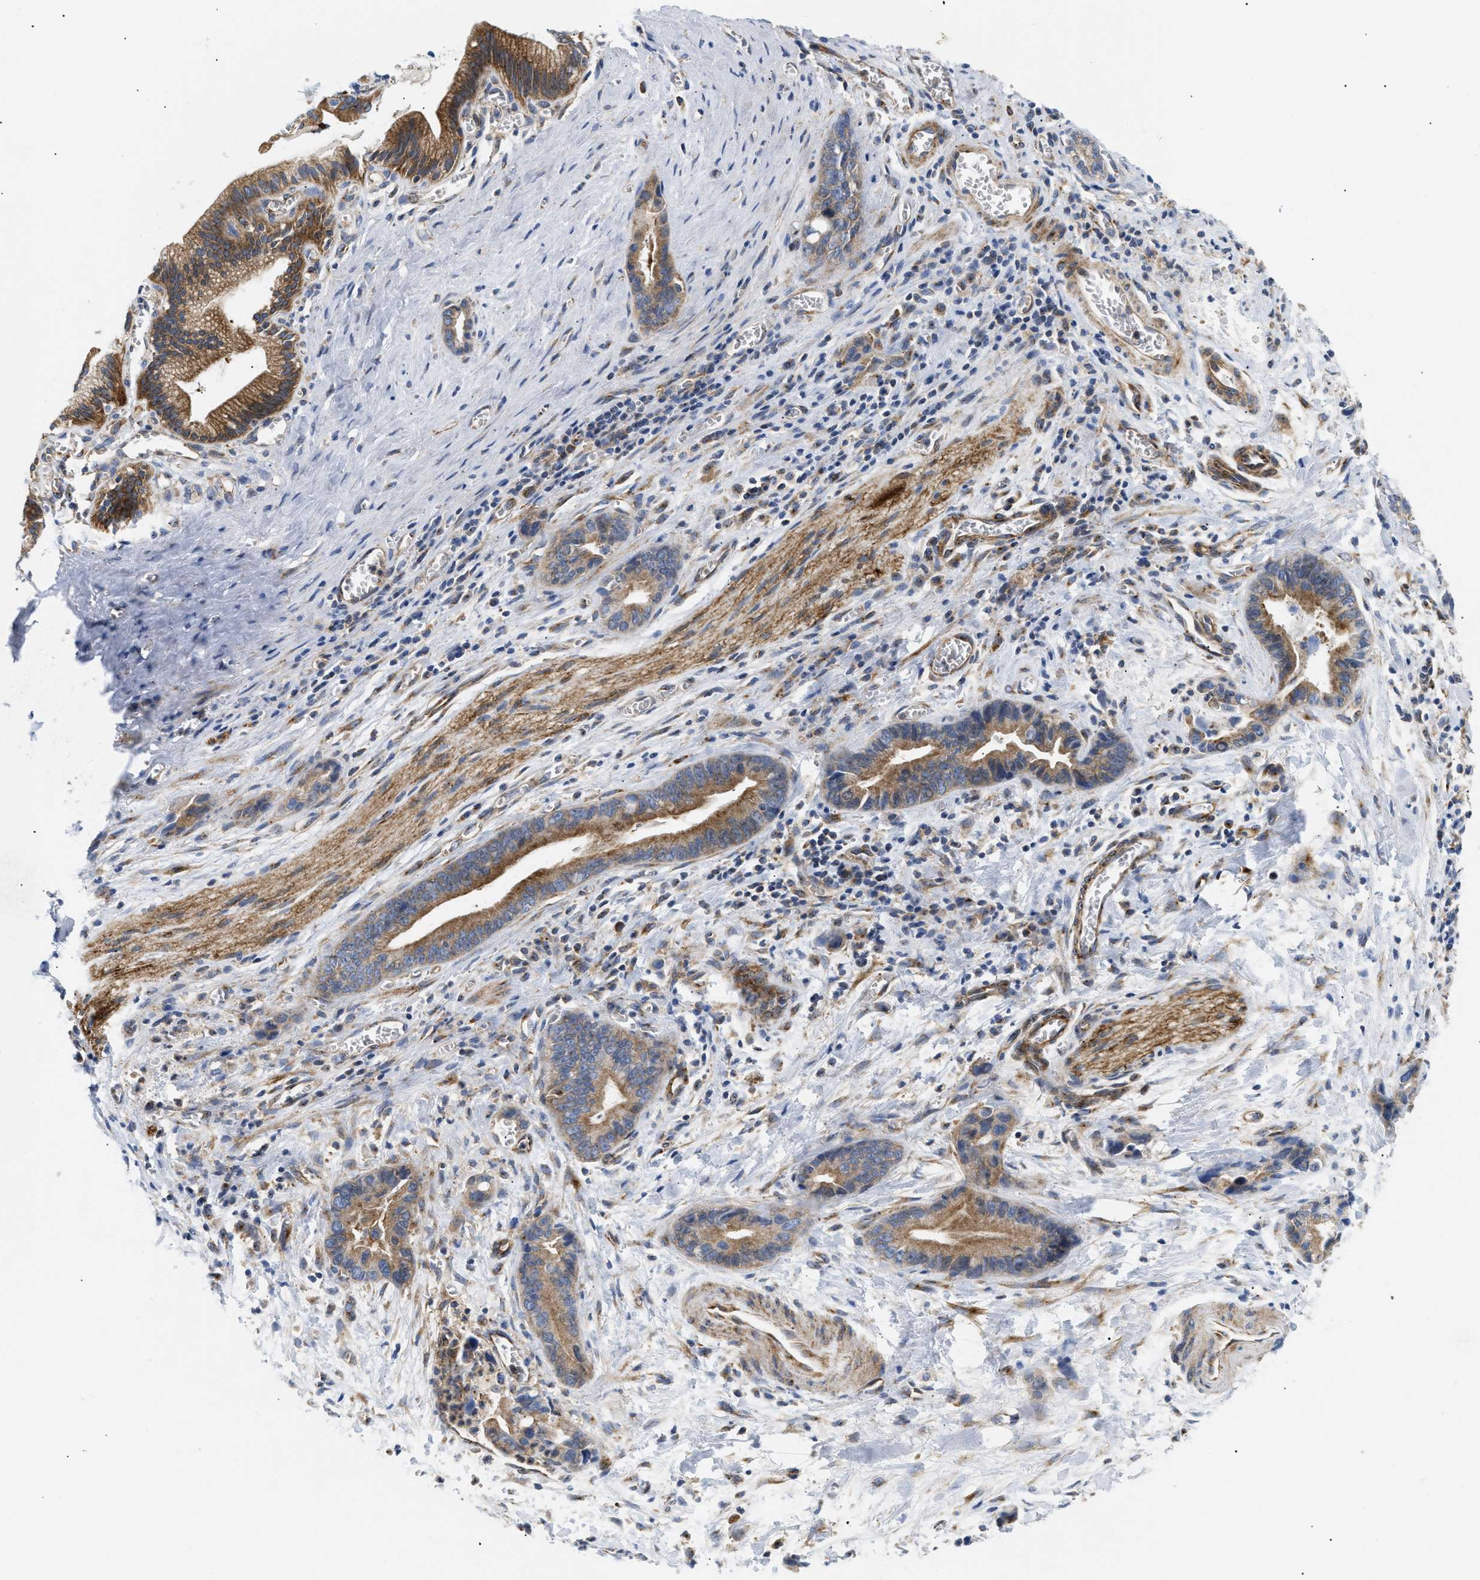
{"staining": {"intensity": "moderate", "quantity": ">75%", "location": "cytoplasmic/membranous"}, "tissue": "liver cancer", "cell_type": "Tumor cells", "image_type": "cancer", "snomed": [{"axis": "morphology", "description": "Cholangiocarcinoma"}, {"axis": "topography", "description": "Liver"}], "caption": "A micrograph of liver cholangiocarcinoma stained for a protein reveals moderate cytoplasmic/membranous brown staining in tumor cells. (DAB IHC with brightfield microscopy, high magnification).", "gene": "DCTN4", "patient": {"sex": "female", "age": 55}}